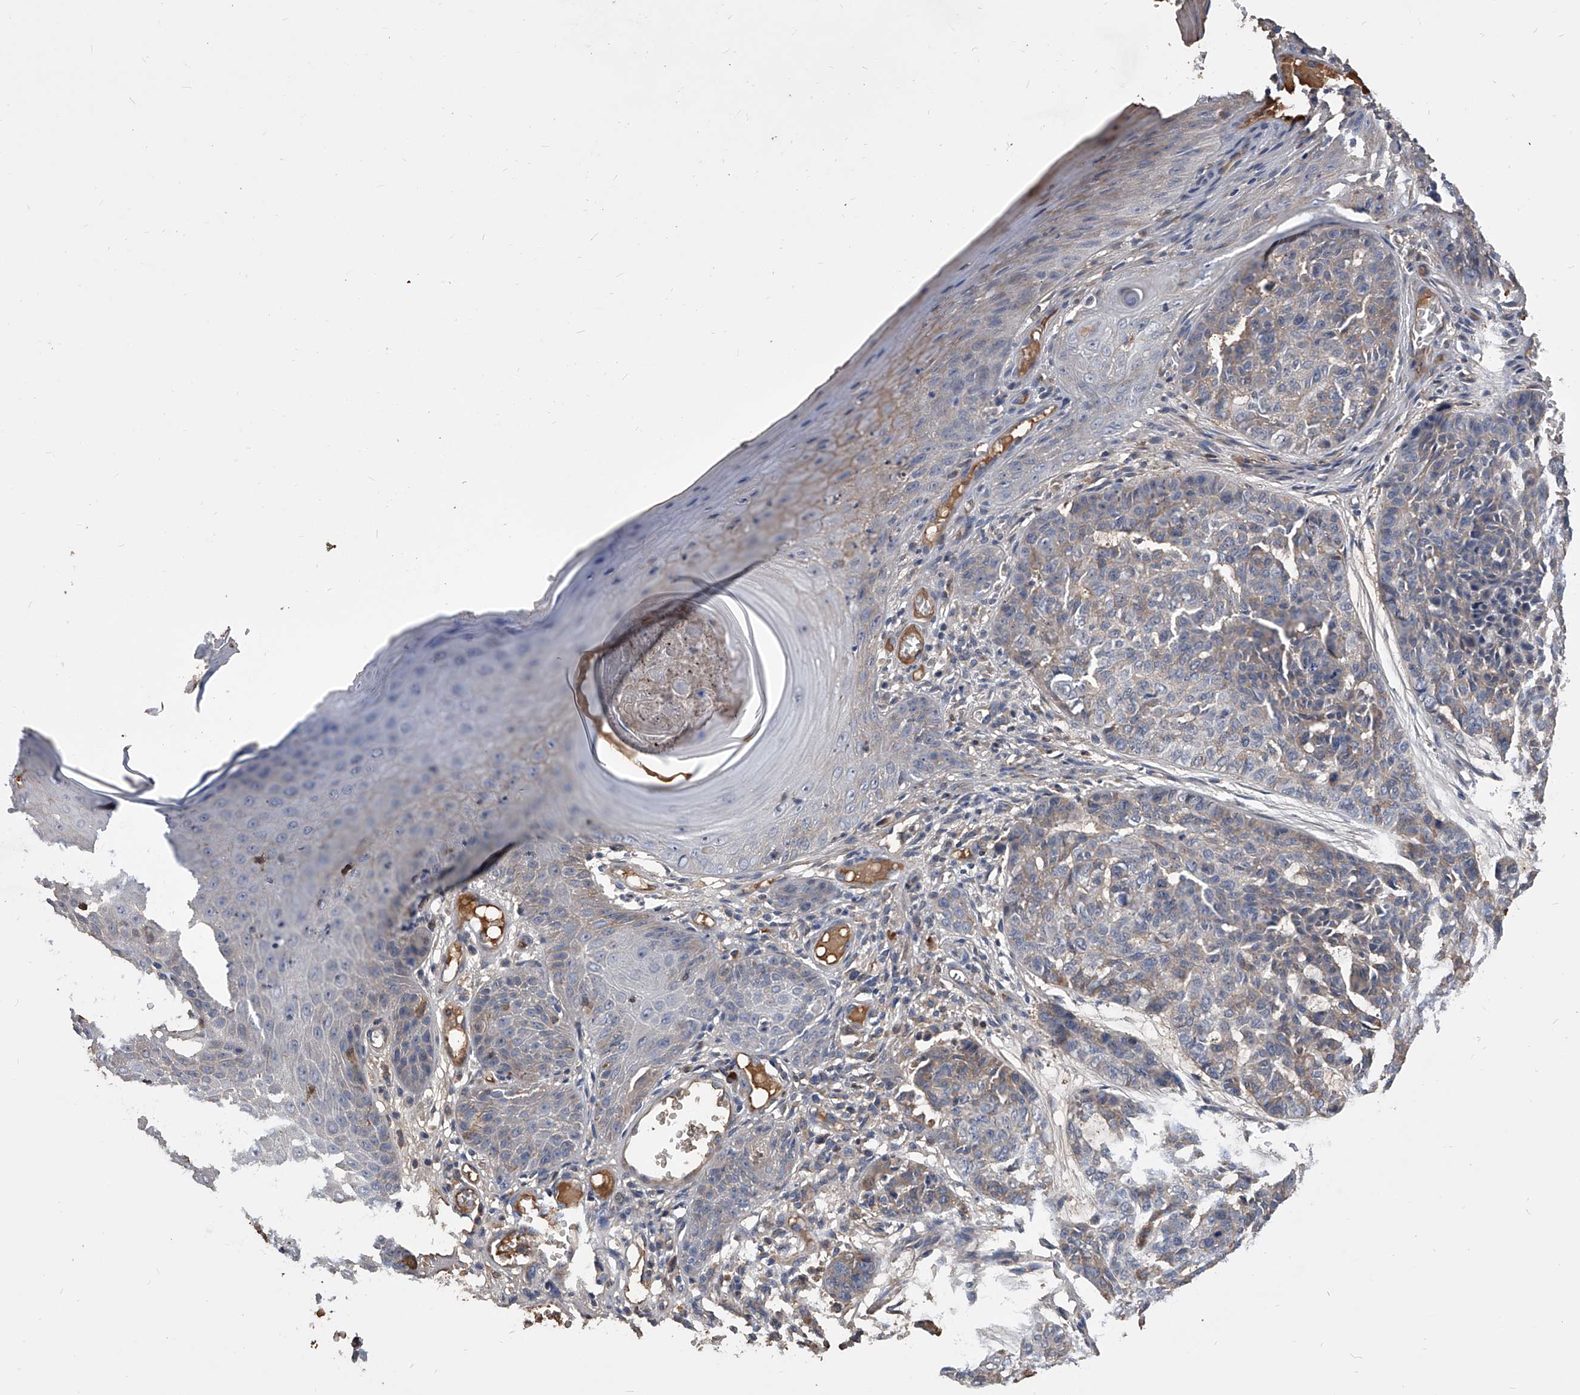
{"staining": {"intensity": "weak", "quantity": "25%-75%", "location": "cytoplasmic/membranous"}, "tissue": "skin cancer", "cell_type": "Tumor cells", "image_type": "cancer", "snomed": [{"axis": "morphology", "description": "Basal cell carcinoma"}, {"axis": "topography", "description": "Skin"}], "caption": "DAB (3,3'-diaminobenzidine) immunohistochemical staining of human basal cell carcinoma (skin) reveals weak cytoplasmic/membranous protein positivity in about 25%-75% of tumor cells.", "gene": "ZNF25", "patient": {"sex": "female", "age": 64}}